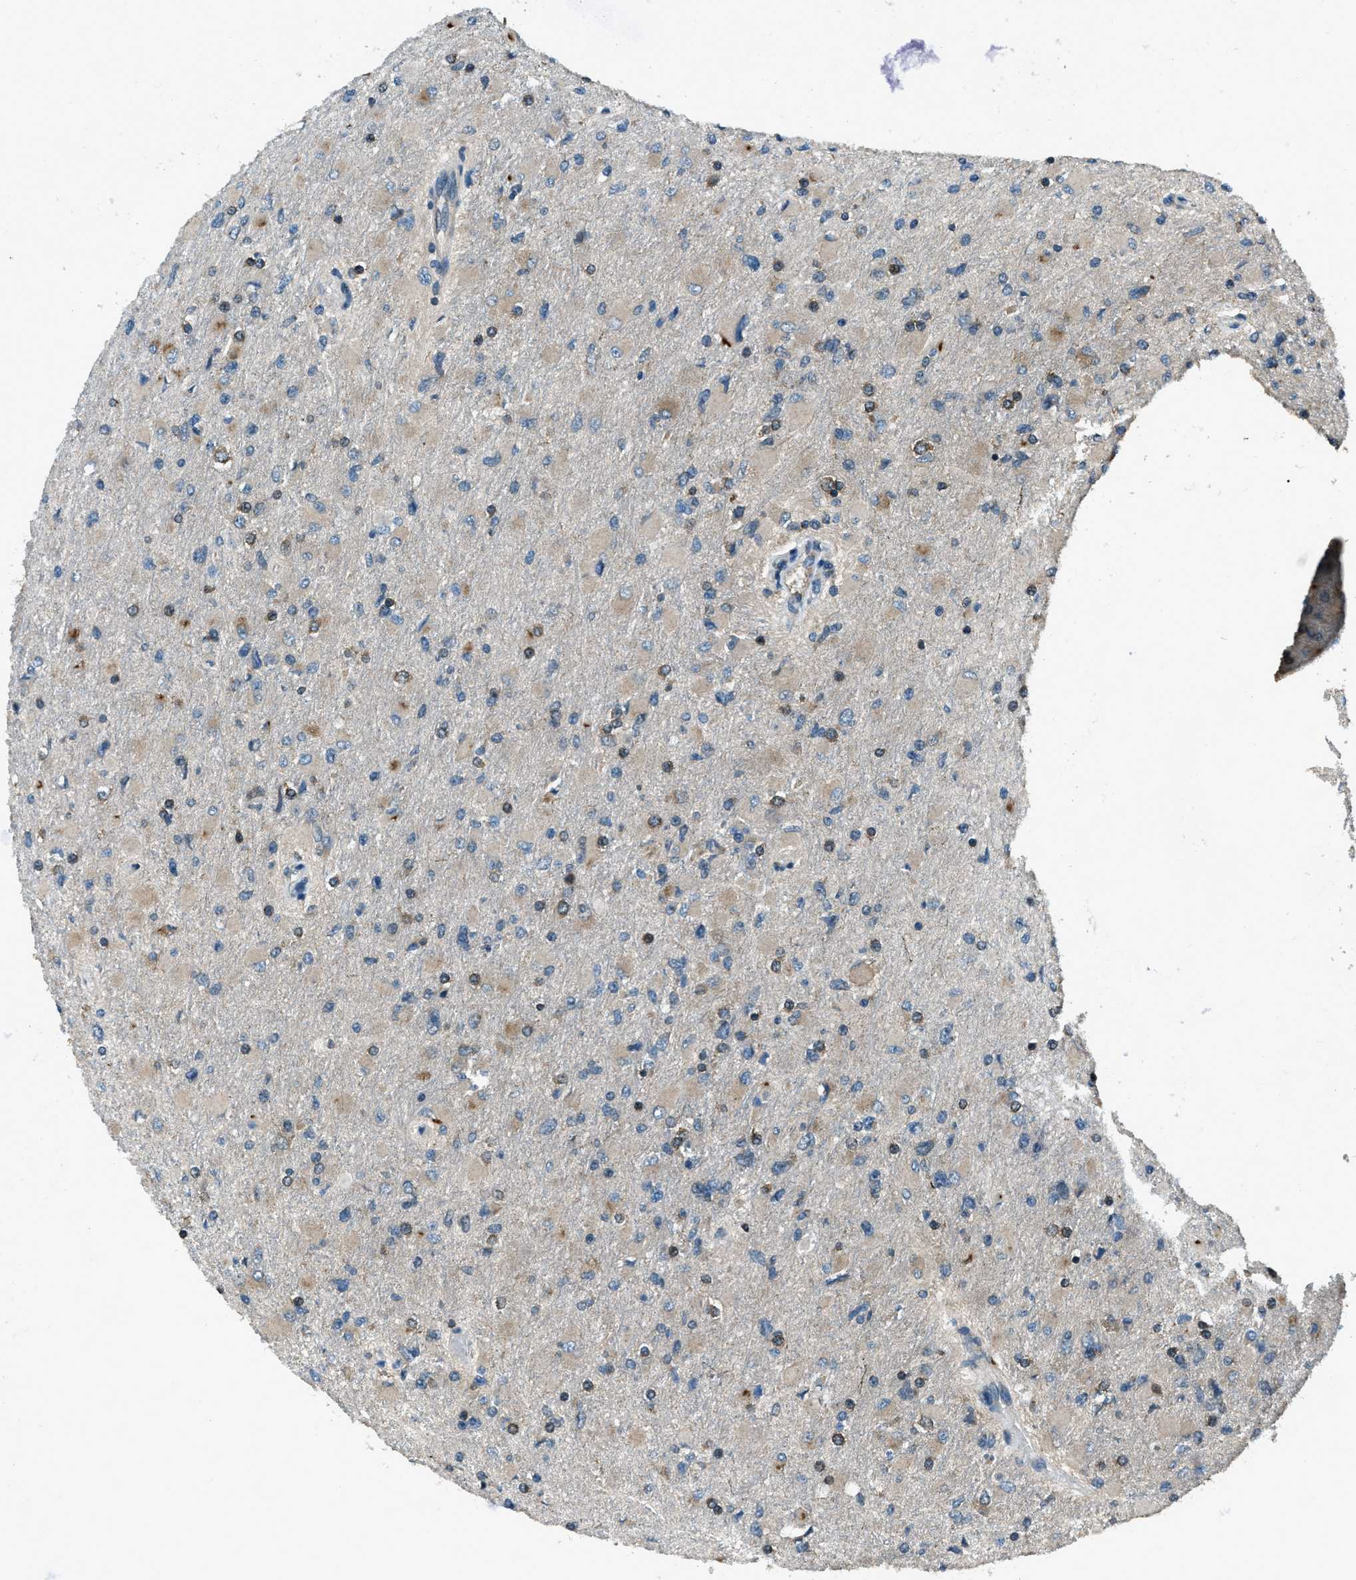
{"staining": {"intensity": "moderate", "quantity": "25%-75%", "location": "cytoplasmic/membranous"}, "tissue": "glioma", "cell_type": "Tumor cells", "image_type": "cancer", "snomed": [{"axis": "morphology", "description": "Glioma, malignant, High grade"}, {"axis": "topography", "description": "Cerebral cortex"}], "caption": "This photomicrograph displays immunohistochemistry (IHC) staining of glioma, with medium moderate cytoplasmic/membranous expression in about 25%-75% of tumor cells.", "gene": "TRIM4", "patient": {"sex": "female", "age": 36}}